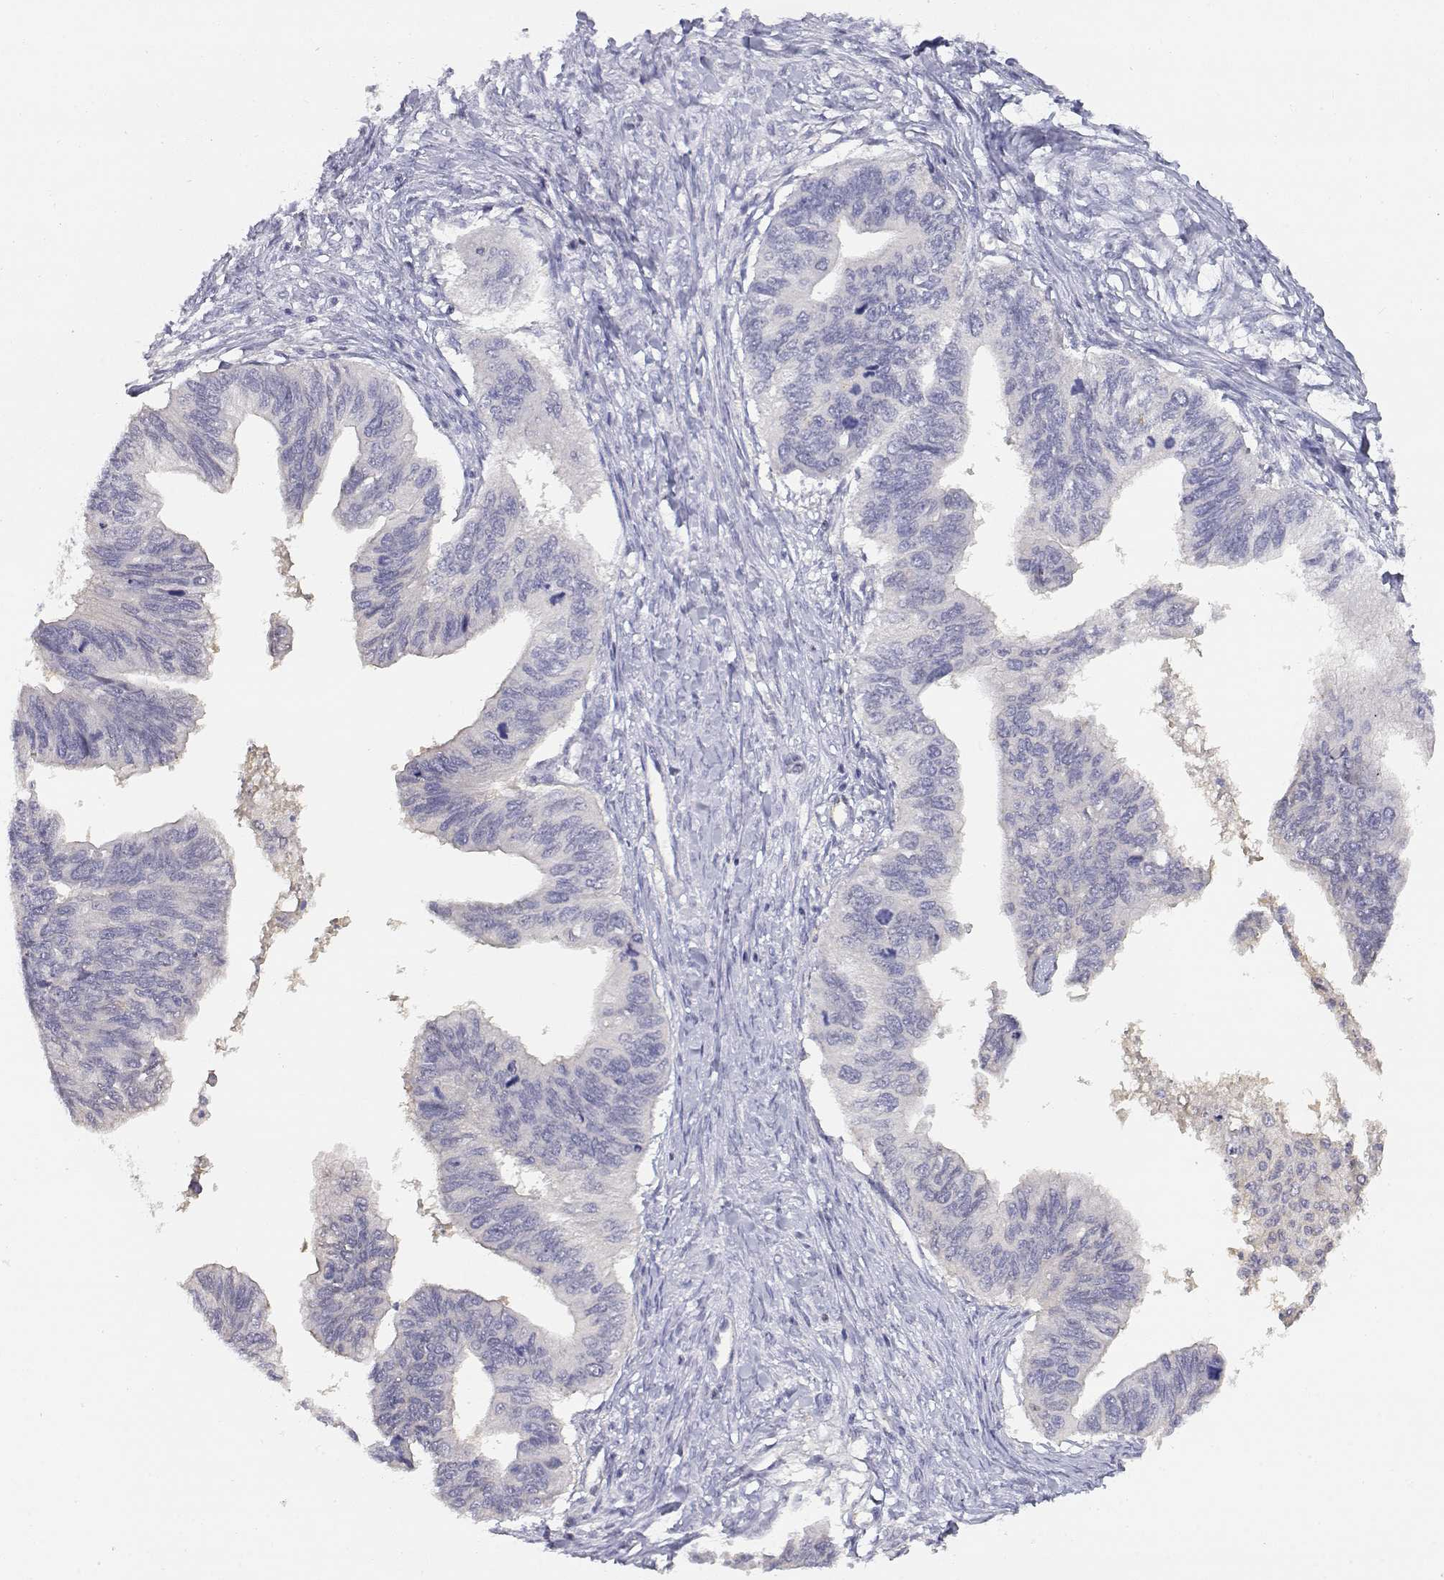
{"staining": {"intensity": "weak", "quantity": "<25%", "location": "cytoplasmic/membranous"}, "tissue": "ovarian cancer", "cell_type": "Tumor cells", "image_type": "cancer", "snomed": [{"axis": "morphology", "description": "Cystadenocarcinoma, mucinous, NOS"}, {"axis": "topography", "description": "Ovary"}], "caption": "DAB immunohistochemical staining of human ovarian cancer demonstrates no significant staining in tumor cells.", "gene": "ADA", "patient": {"sex": "female", "age": 76}}